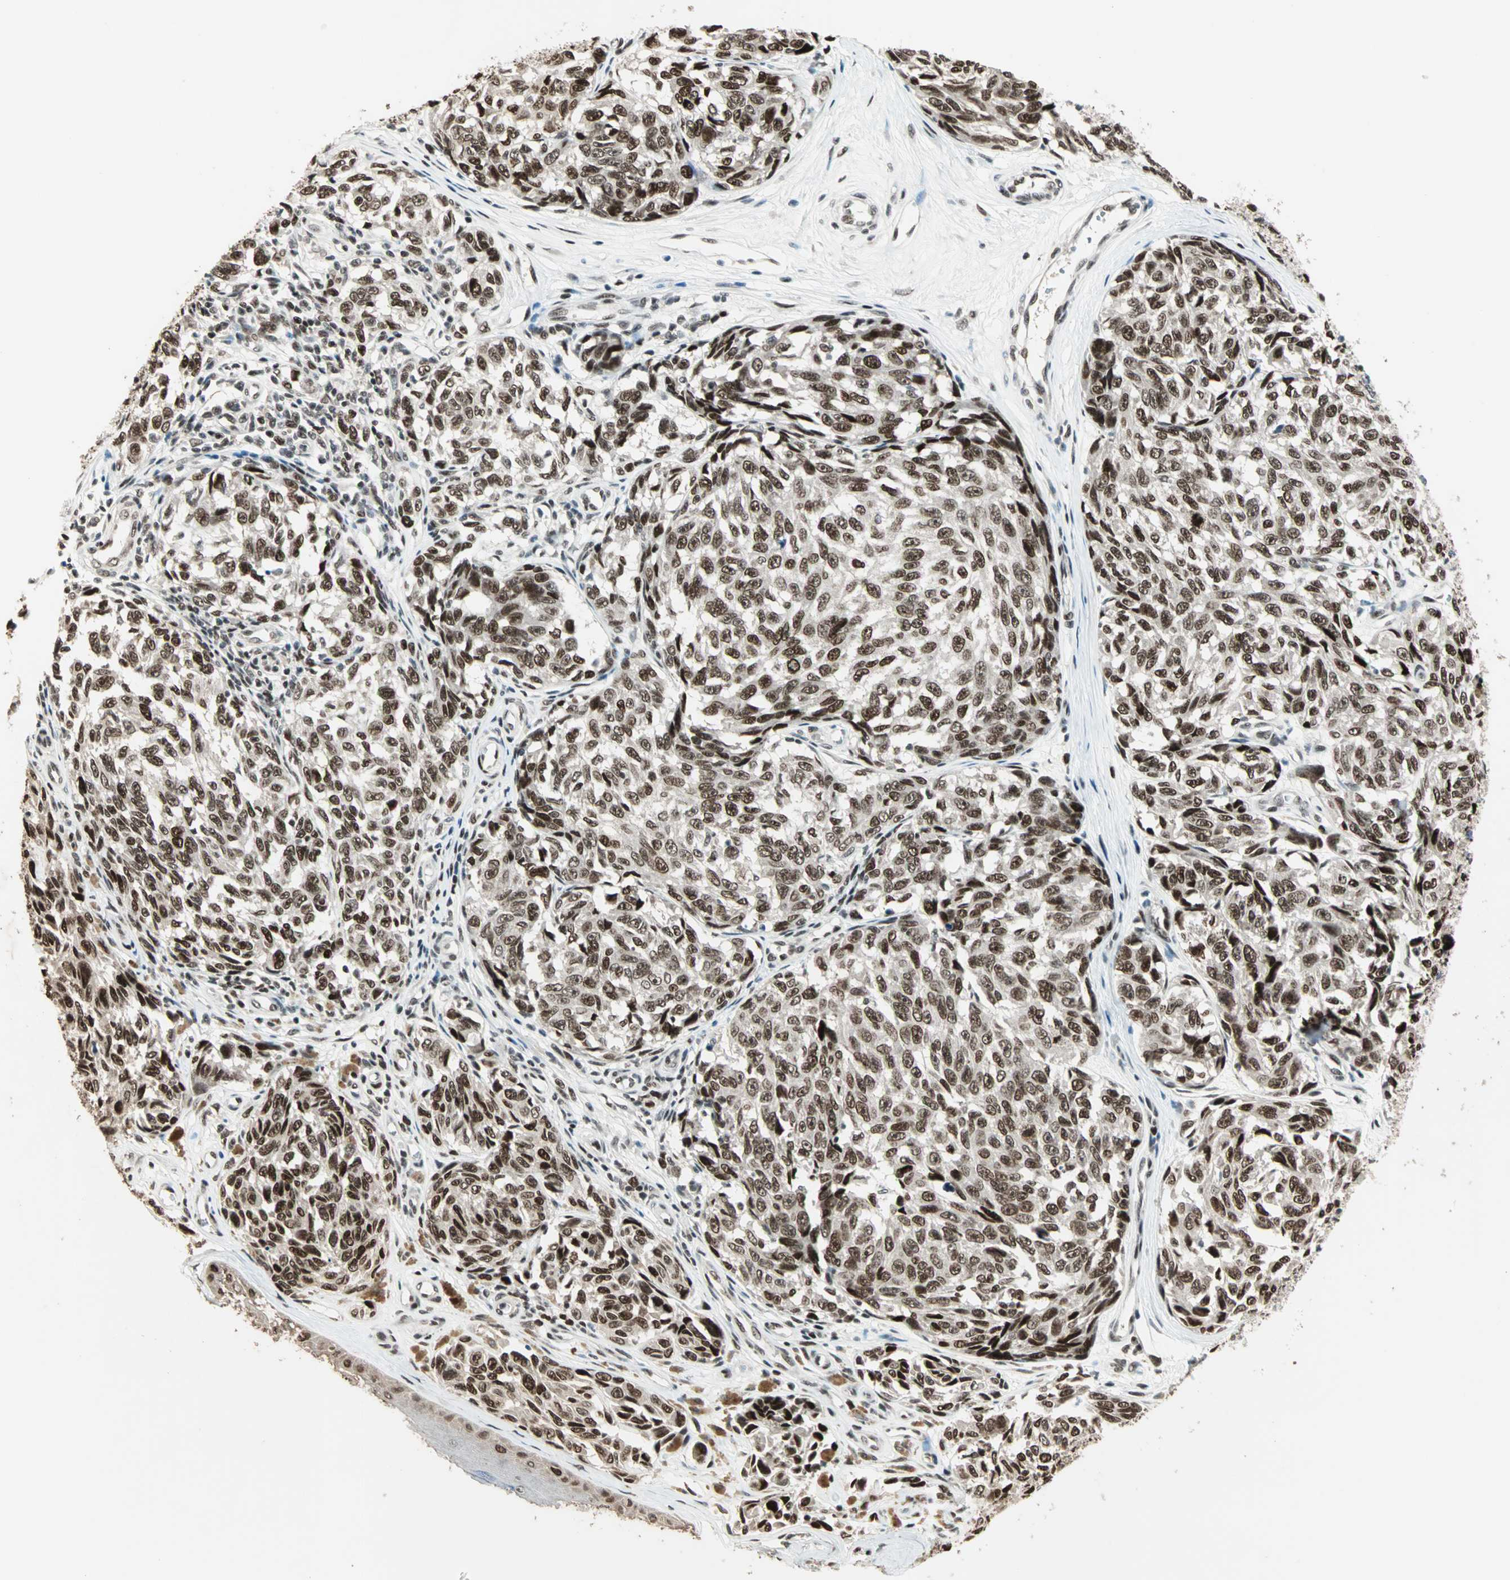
{"staining": {"intensity": "strong", "quantity": ">75%", "location": "nuclear"}, "tissue": "melanoma", "cell_type": "Tumor cells", "image_type": "cancer", "snomed": [{"axis": "morphology", "description": "Malignant melanoma, NOS"}, {"axis": "topography", "description": "Skin"}], "caption": "This image displays IHC staining of melanoma, with high strong nuclear positivity in about >75% of tumor cells.", "gene": "MDC1", "patient": {"sex": "female", "age": 64}}